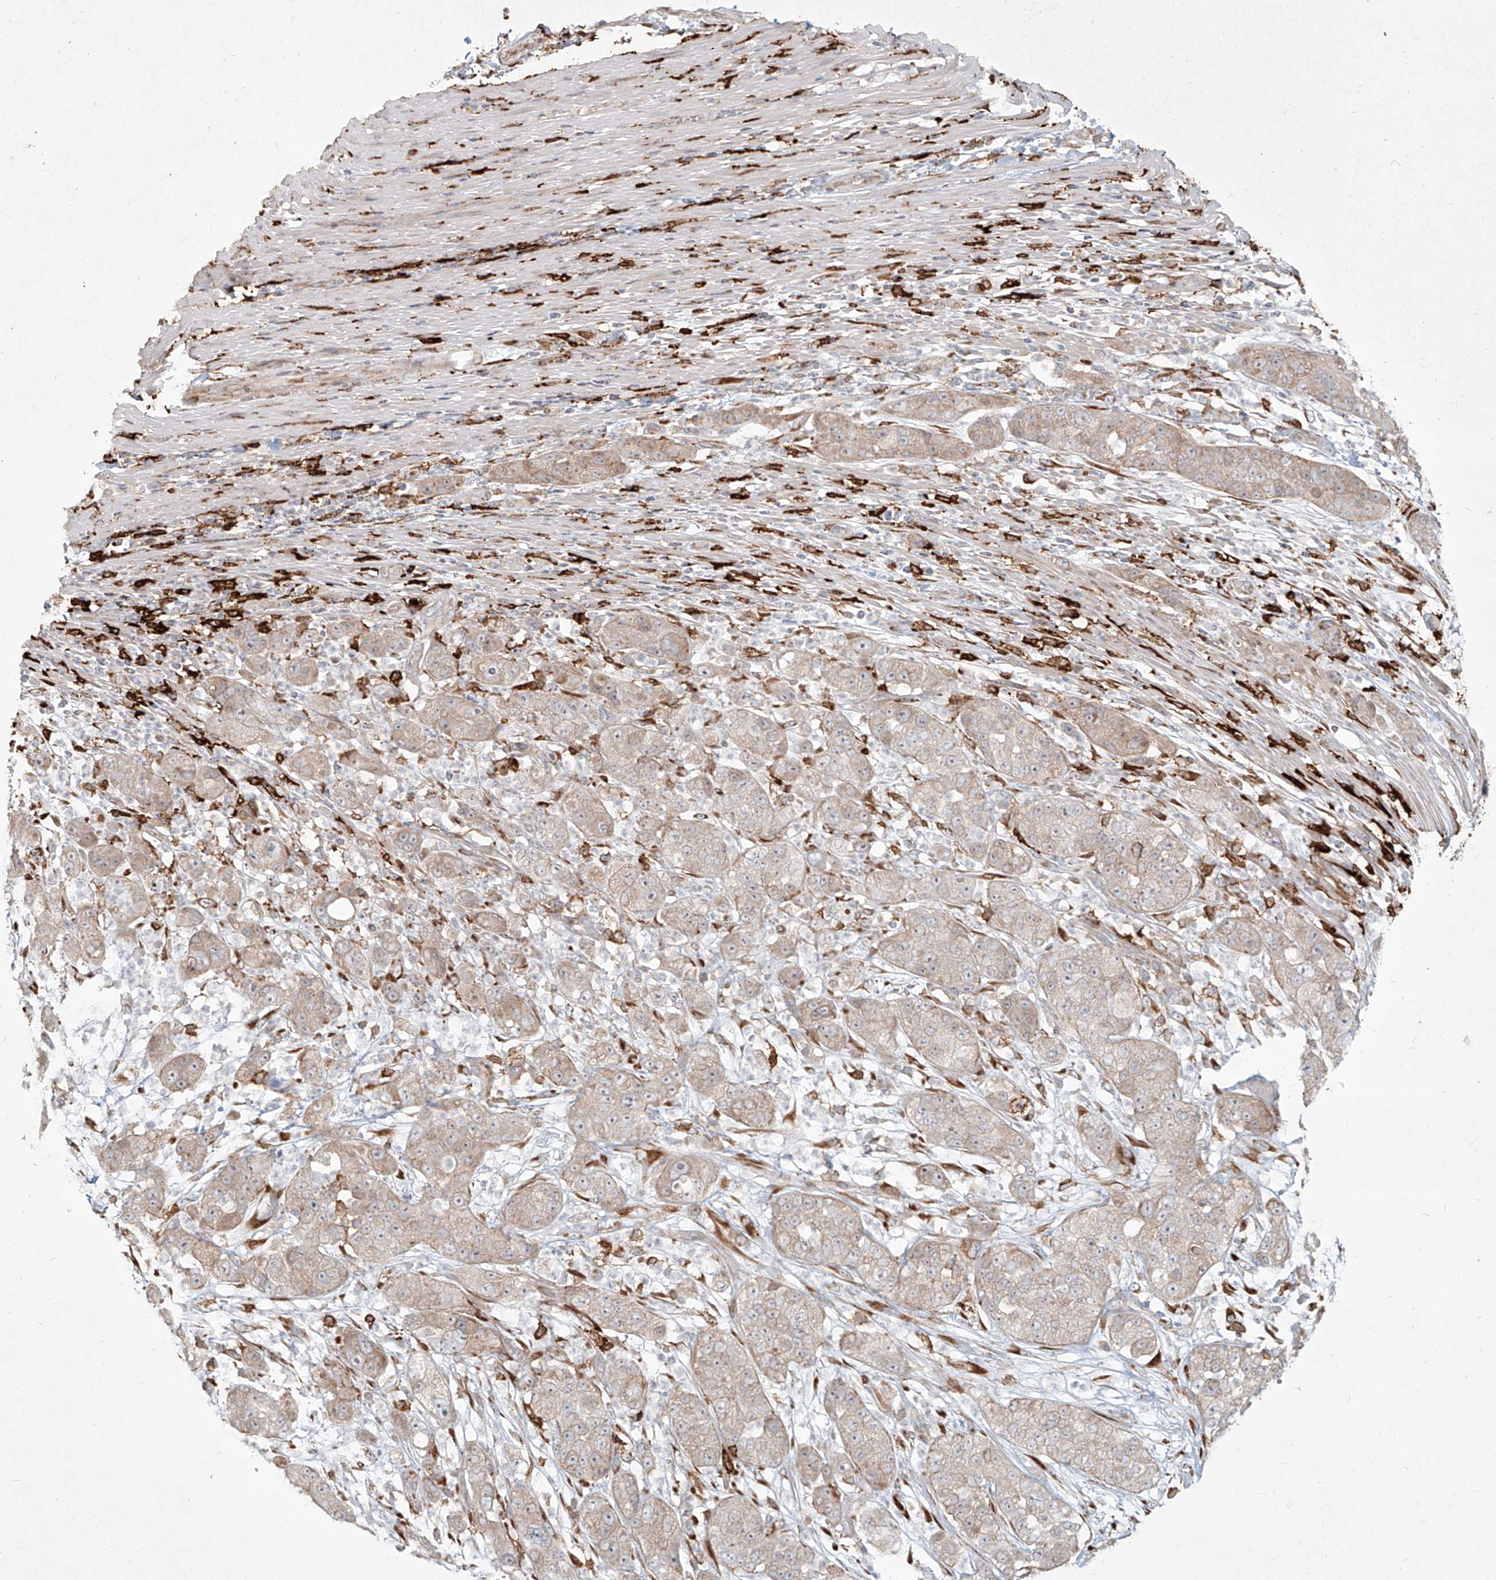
{"staining": {"intensity": "weak", "quantity": ">75%", "location": "cytoplasmic/membranous"}, "tissue": "pancreatic cancer", "cell_type": "Tumor cells", "image_type": "cancer", "snomed": [{"axis": "morphology", "description": "Adenocarcinoma, NOS"}, {"axis": "topography", "description": "Pancreas"}], "caption": "Weak cytoplasmic/membranous positivity is present in approximately >75% of tumor cells in pancreatic adenocarcinoma.", "gene": "CD209", "patient": {"sex": "female", "age": 78}}